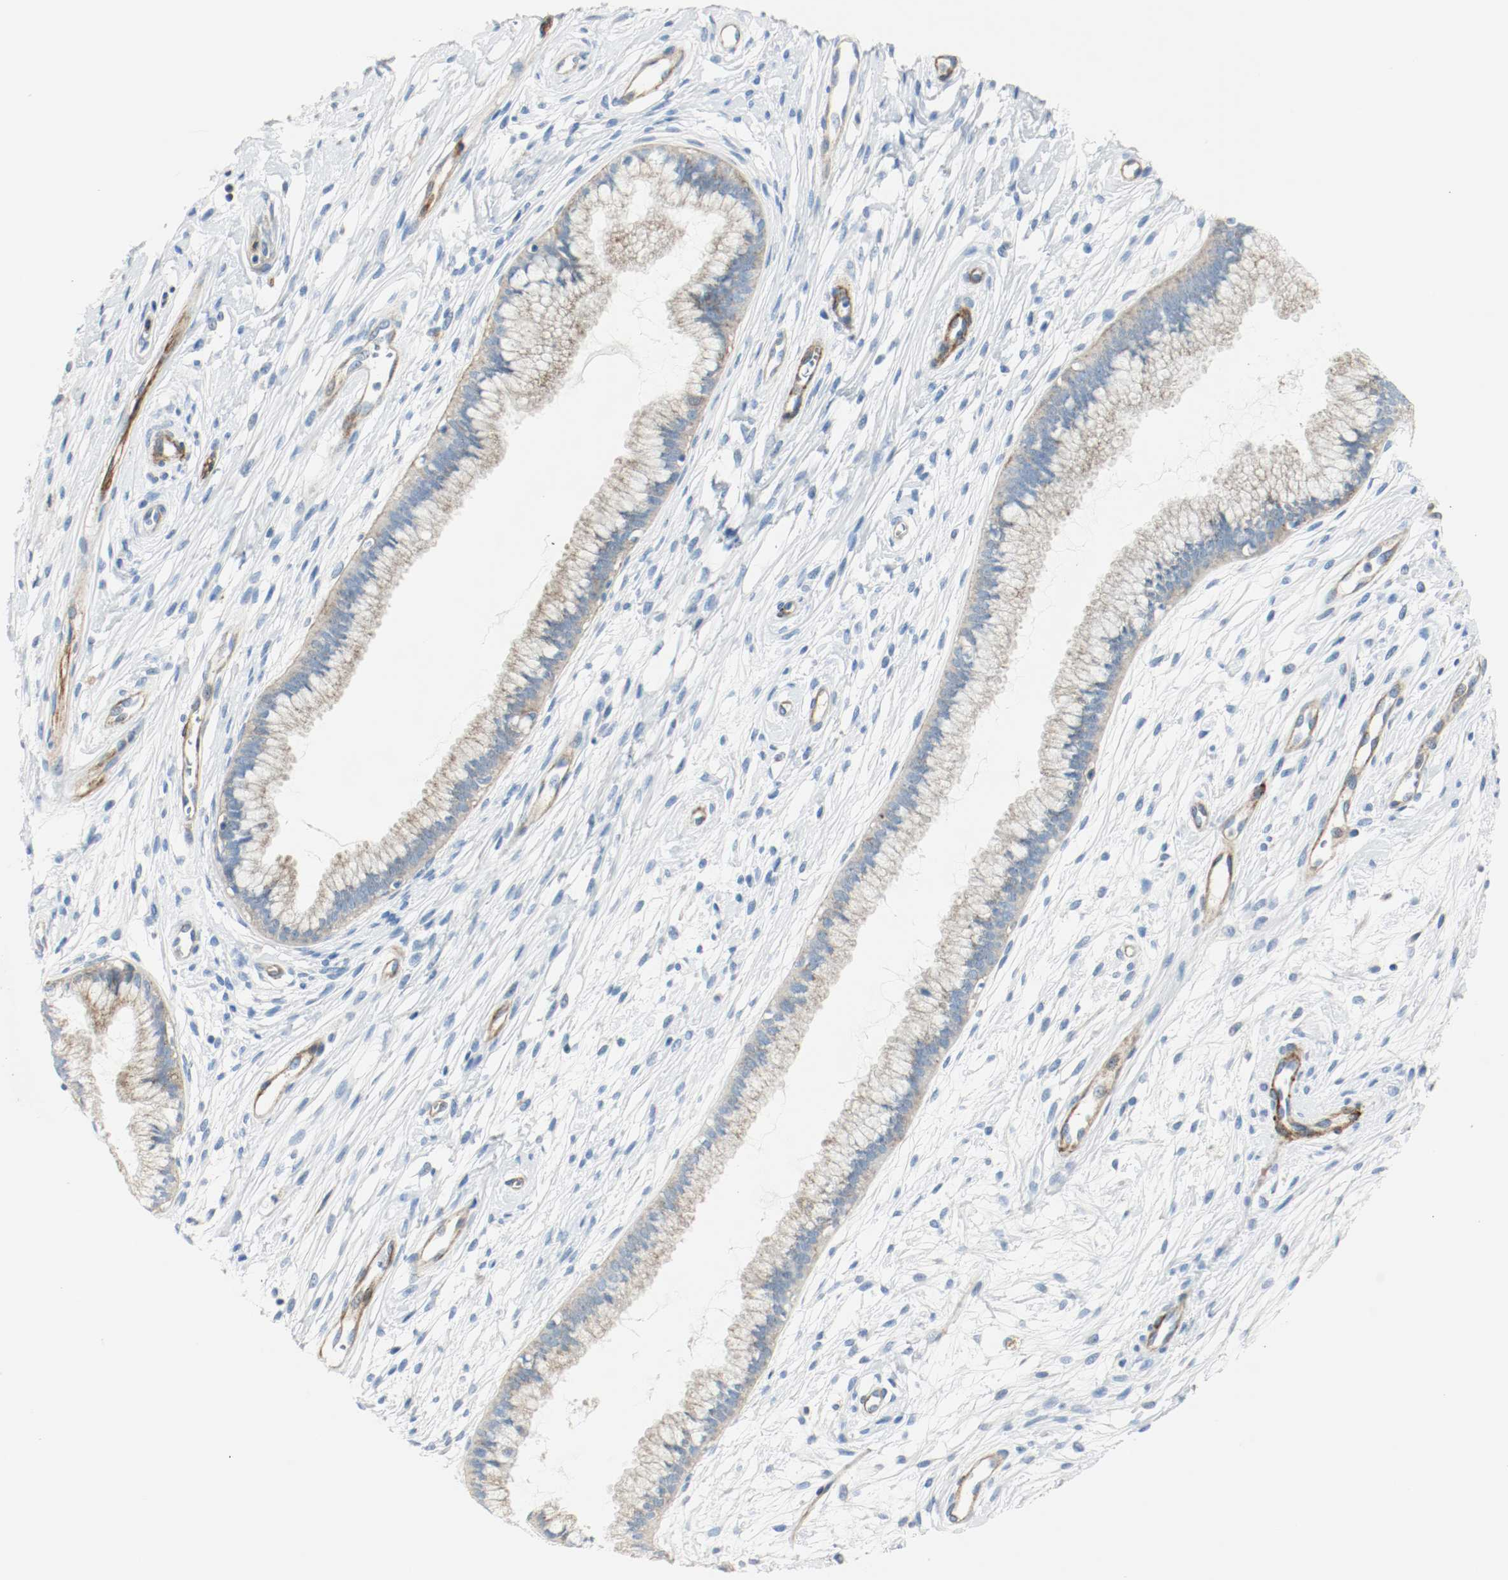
{"staining": {"intensity": "weak", "quantity": ">75%", "location": "cytoplasmic/membranous"}, "tissue": "cervix", "cell_type": "Glandular cells", "image_type": "normal", "snomed": [{"axis": "morphology", "description": "Normal tissue, NOS"}, {"axis": "topography", "description": "Cervix"}], "caption": "Immunohistochemistry (DAB) staining of benign human cervix exhibits weak cytoplasmic/membranous protein staining in about >75% of glandular cells.", "gene": "LAMB1", "patient": {"sex": "female", "age": 39}}